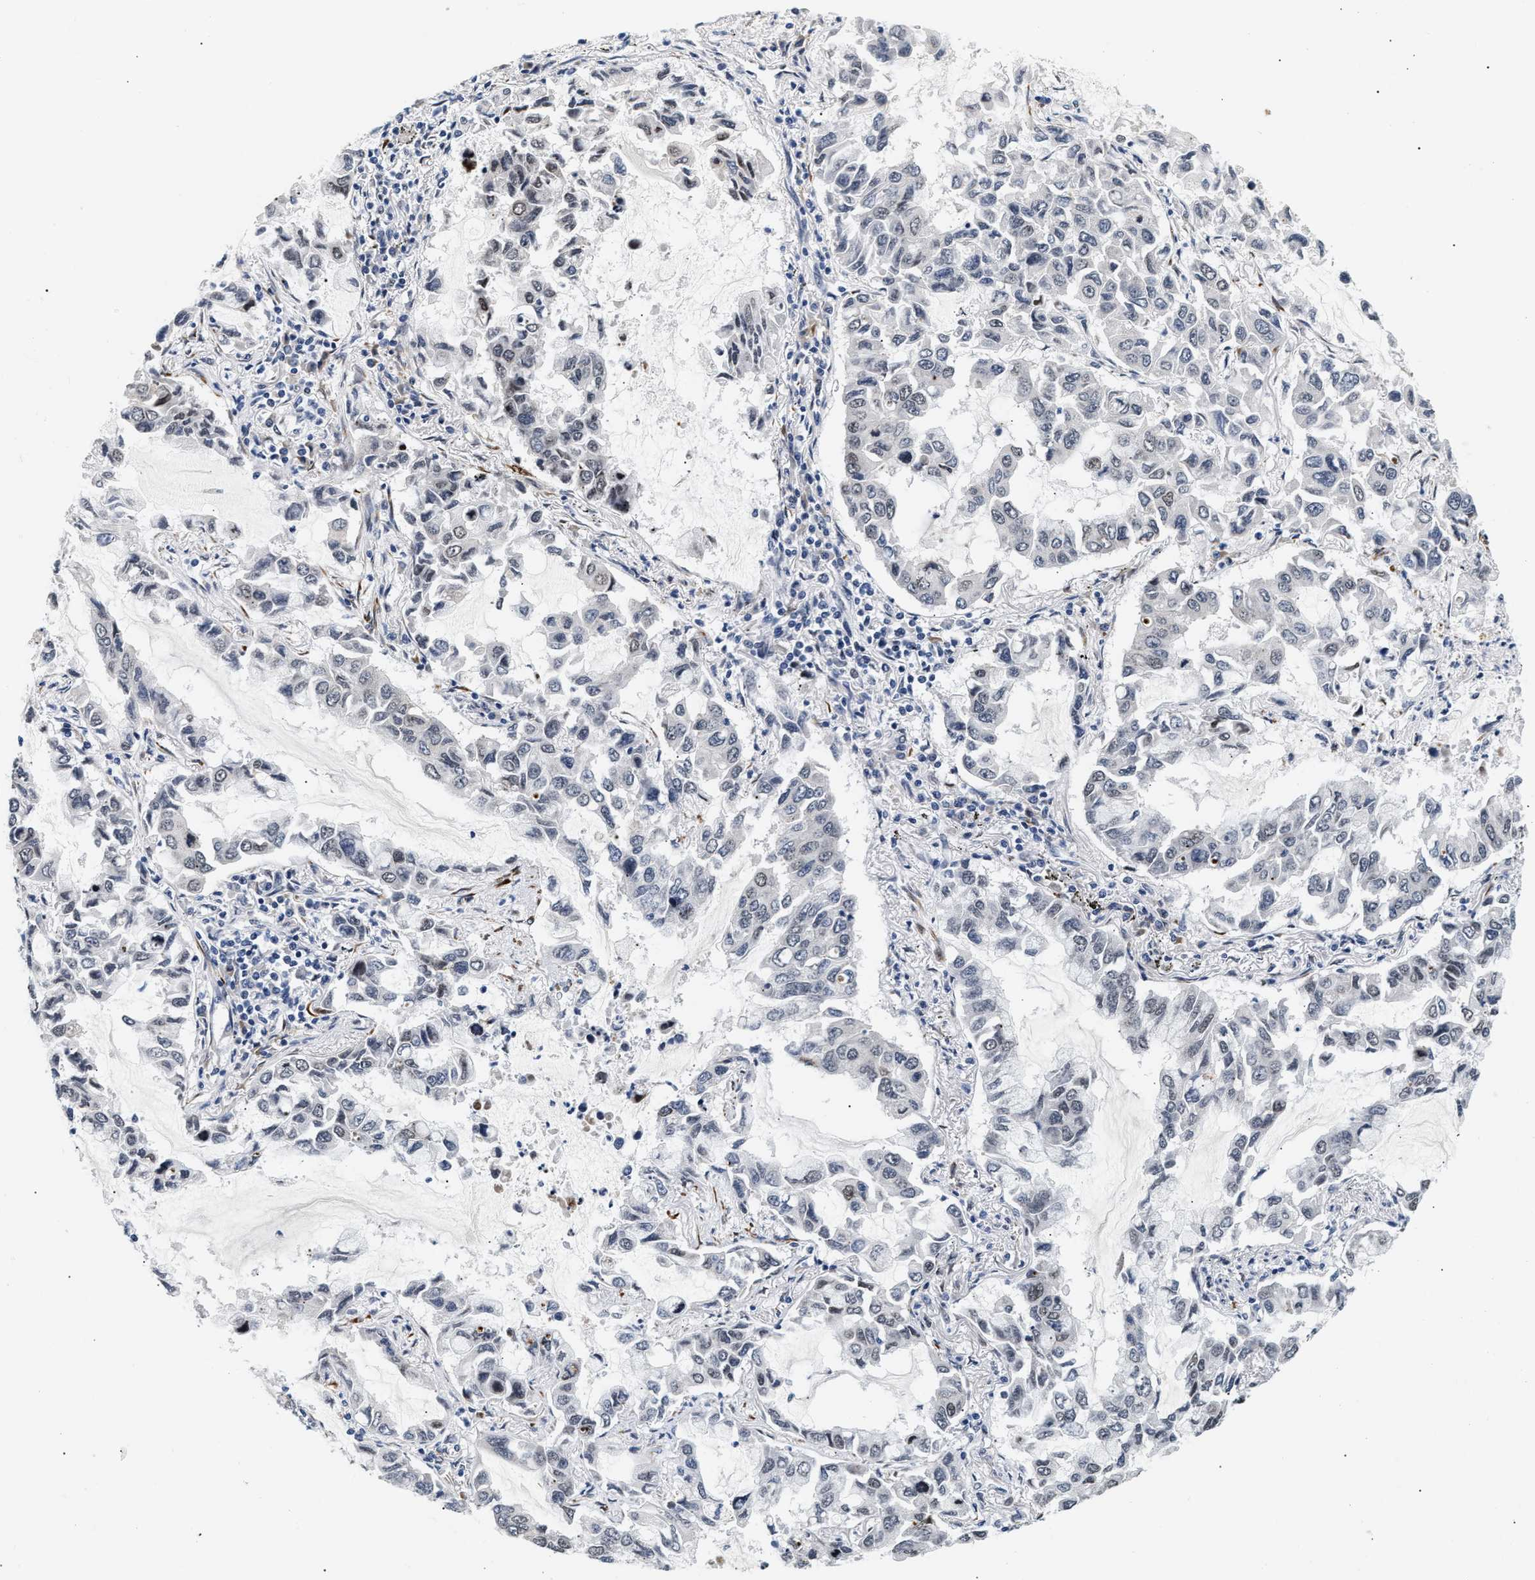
{"staining": {"intensity": "negative", "quantity": "none", "location": "none"}, "tissue": "lung cancer", "cell_type": "Tumor cells", "image_type": "cancer", "snomed": [{"axis": "morphology", "description": "Adenocarcinoma, NOS"}, {"axis": "topography", "description": "Lung"}], "caption": "This is an IHC micrograph of human lung cancer (adenocarcinoma). There is no positivity in tumor cells.", "gene": "THOC1", "patient": {"sex": "male", "age": 64}}